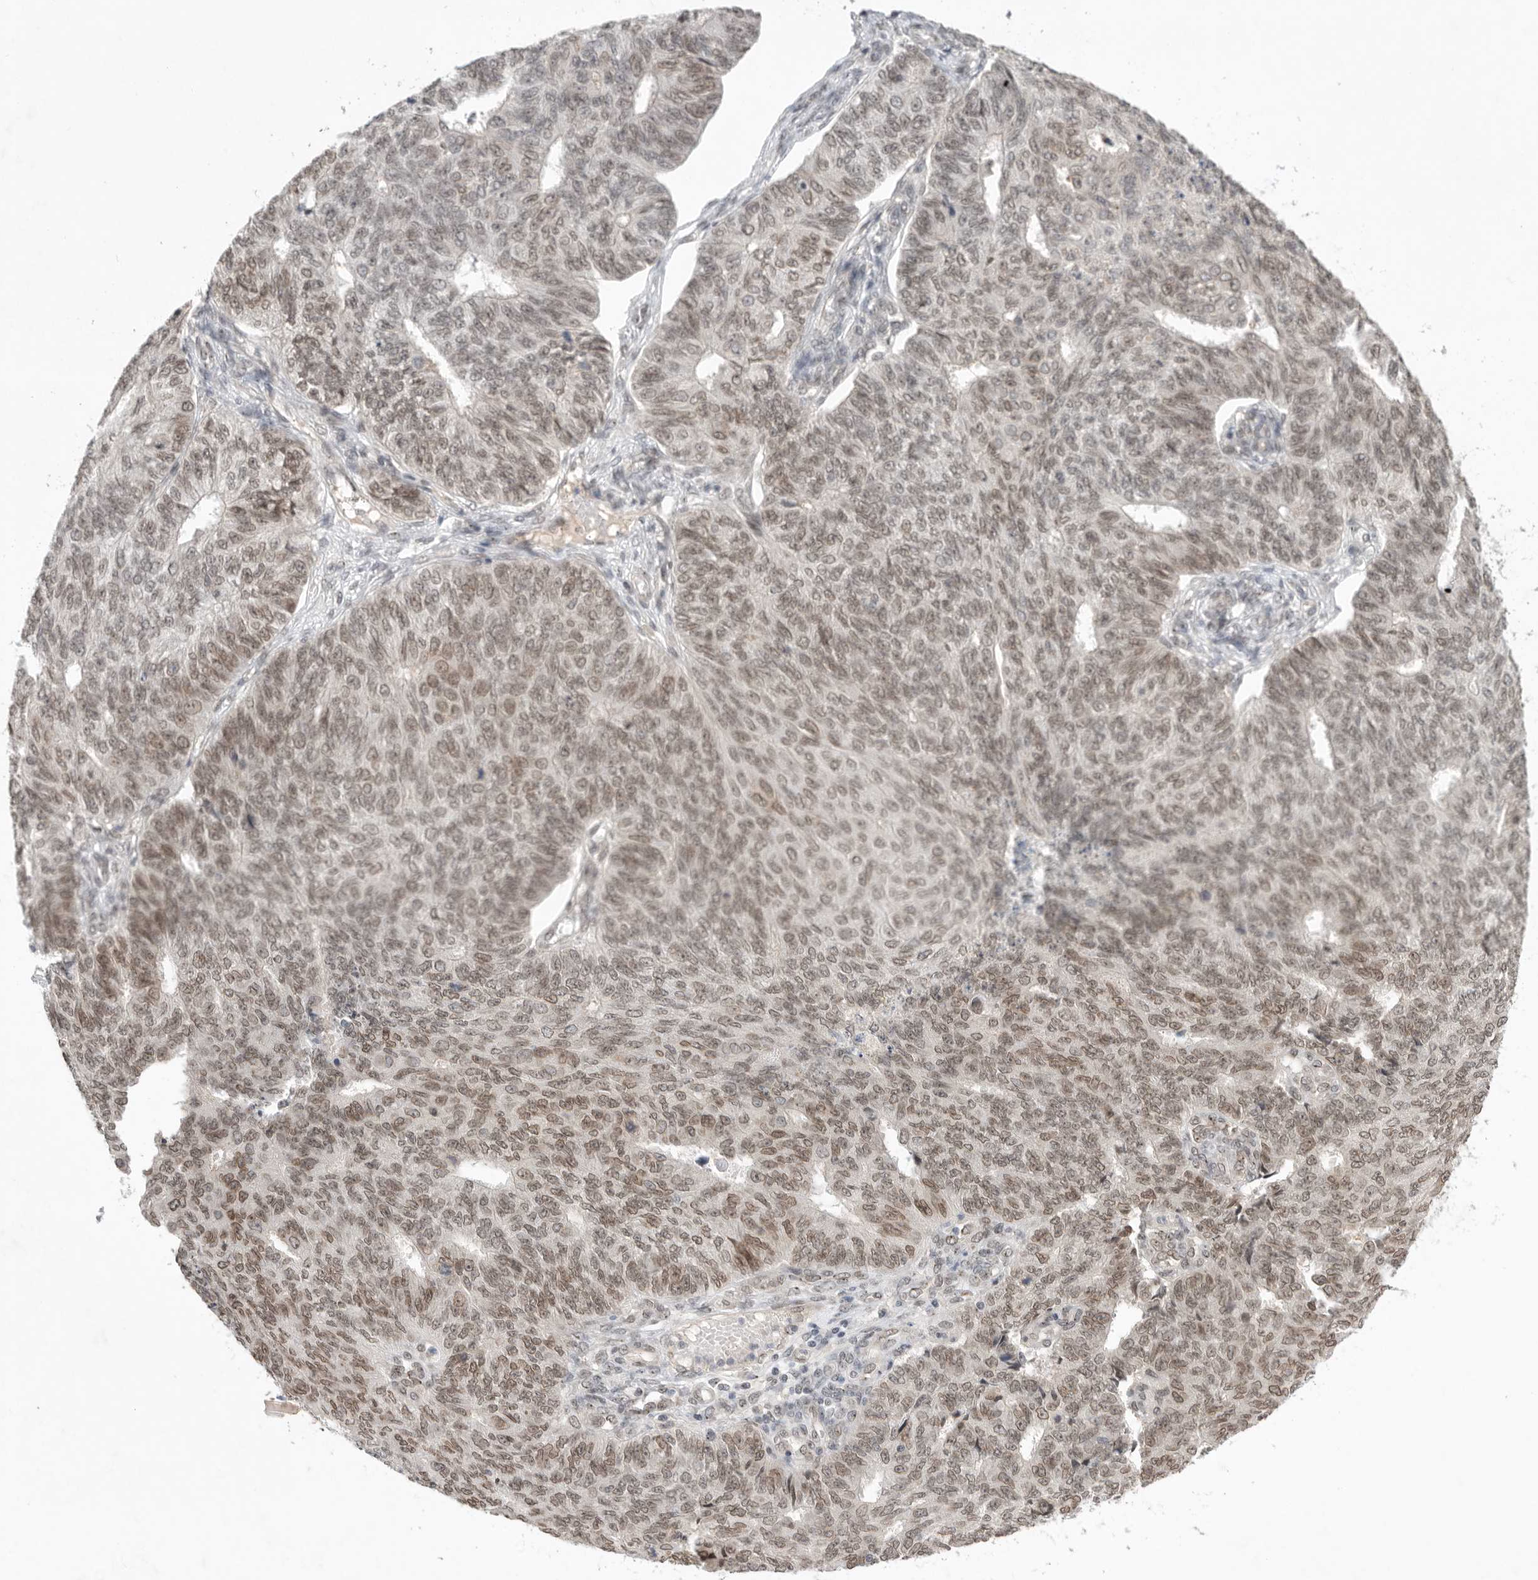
{"staining": {"intensity": "weak", "quantity": ">75%", "location": "nuclear"}, "tissue": "endometrial cancer", "cell_type": "Tumor cells", "image_type": "cancer", "snomed": [{"axis": "morphology", "description": "Adenocarcinoma, NOS"}, {"axis": "topography", "description": "Endometrium"}], "caption": "Immunohistochemistry (IHC) (DAB (3,3'-diaminobenzidine)) staining of human endometrial adenocarcinoma demonstrates weak nuclear protein staining in approximately >75% of tumor cells.", "gene": "LEMD3", "patient": {"sex": "female", "age": 32}}